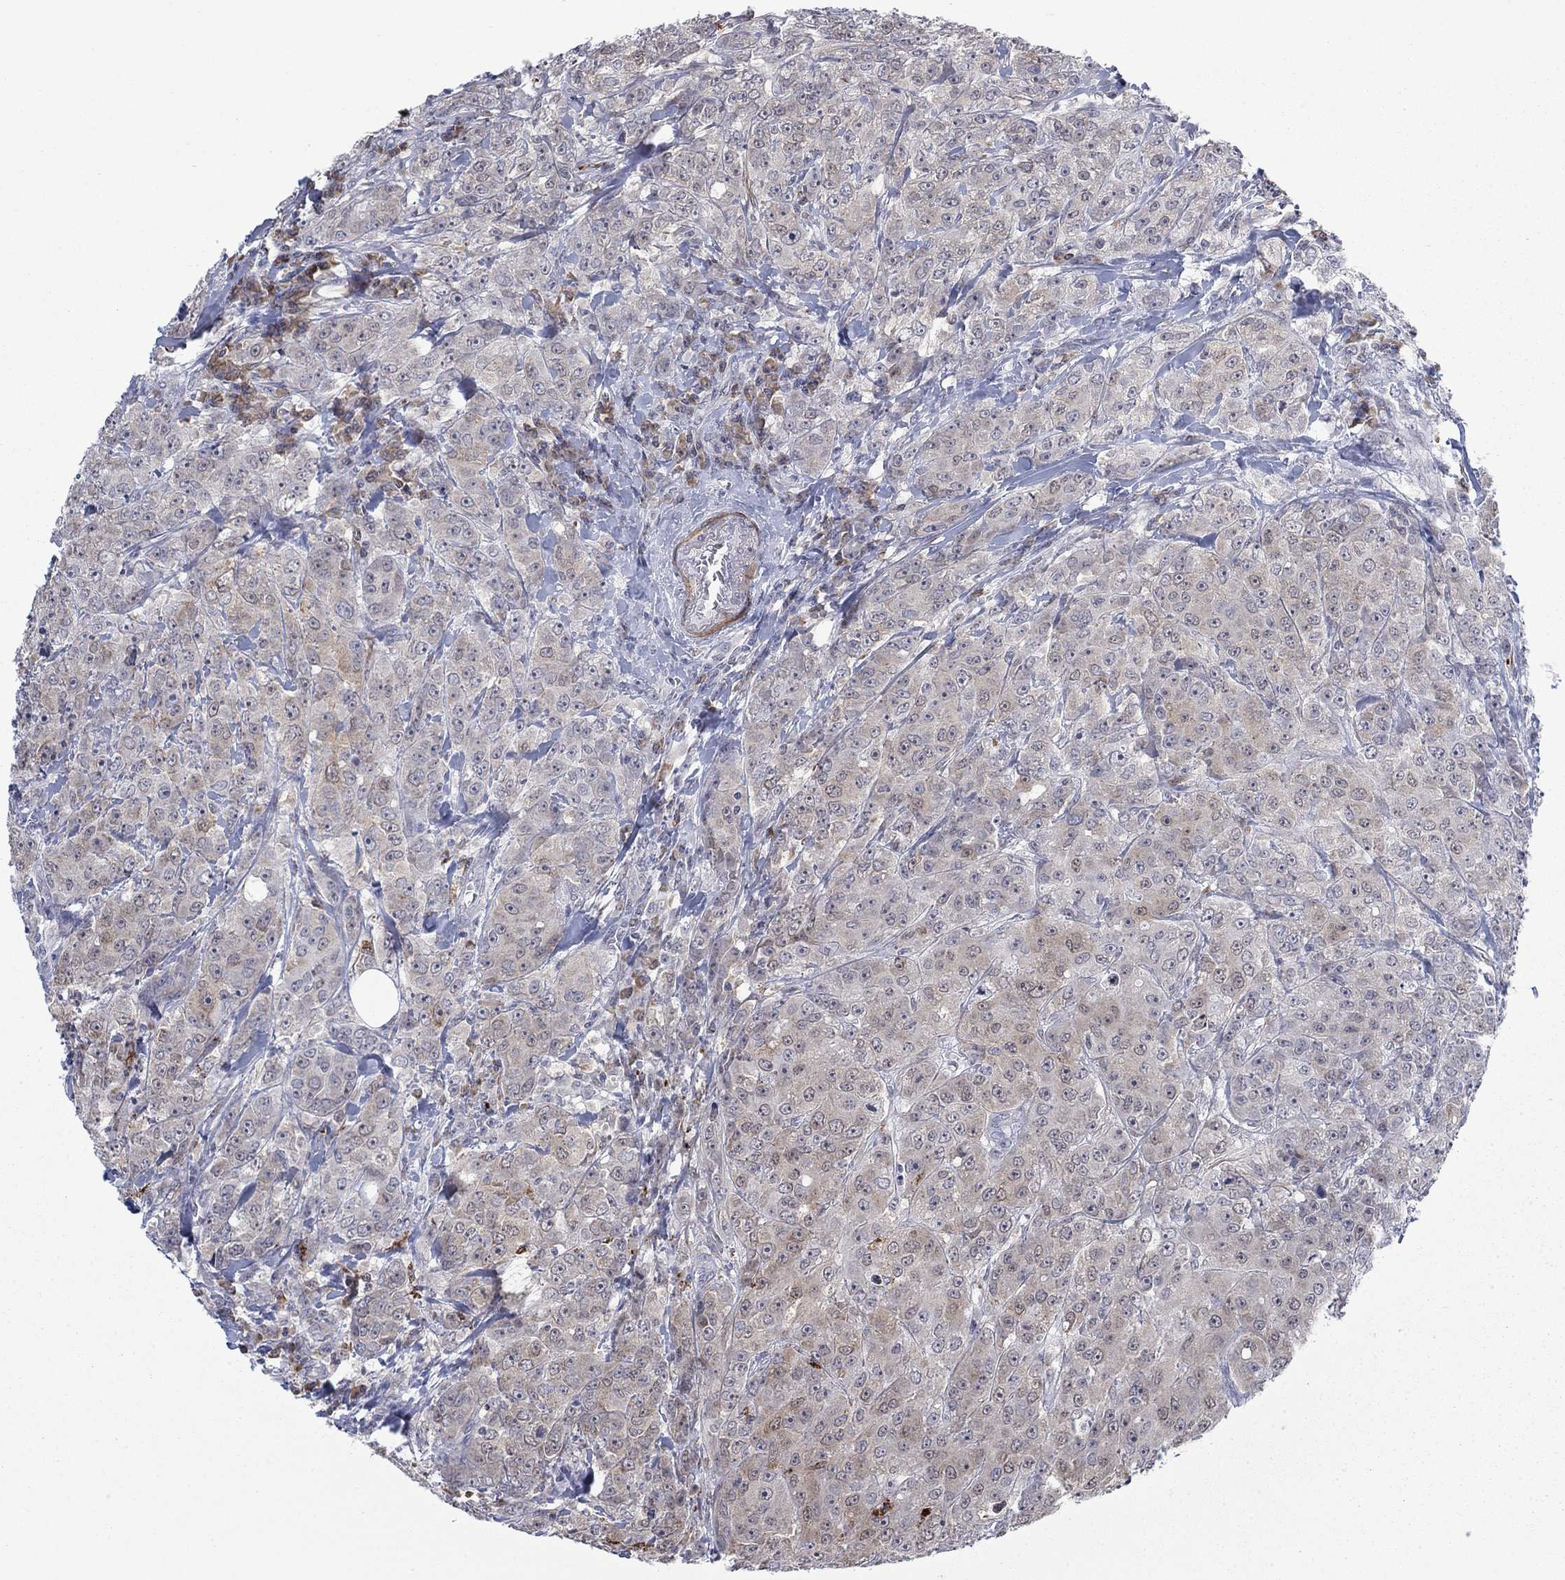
{"staining": {"intensity": "weak", "quantity": "<25%", "location": "cytoplasmic/membranous"}, "tissue": "breast cancer", "cell_type": "Tumor cells", "image_type": "cancer", "snomed": [{"axis": "morphology", "description": "Duct carcinoma"}, {"axis": "topography", "description": "Breast"}], "caption": "Human breast intraductal carcinoma stained for a protein using IHC reveals no positivity in tumor cells.", "gene": "MTRFR", "patient": {"sex": "female", "age": 43}}